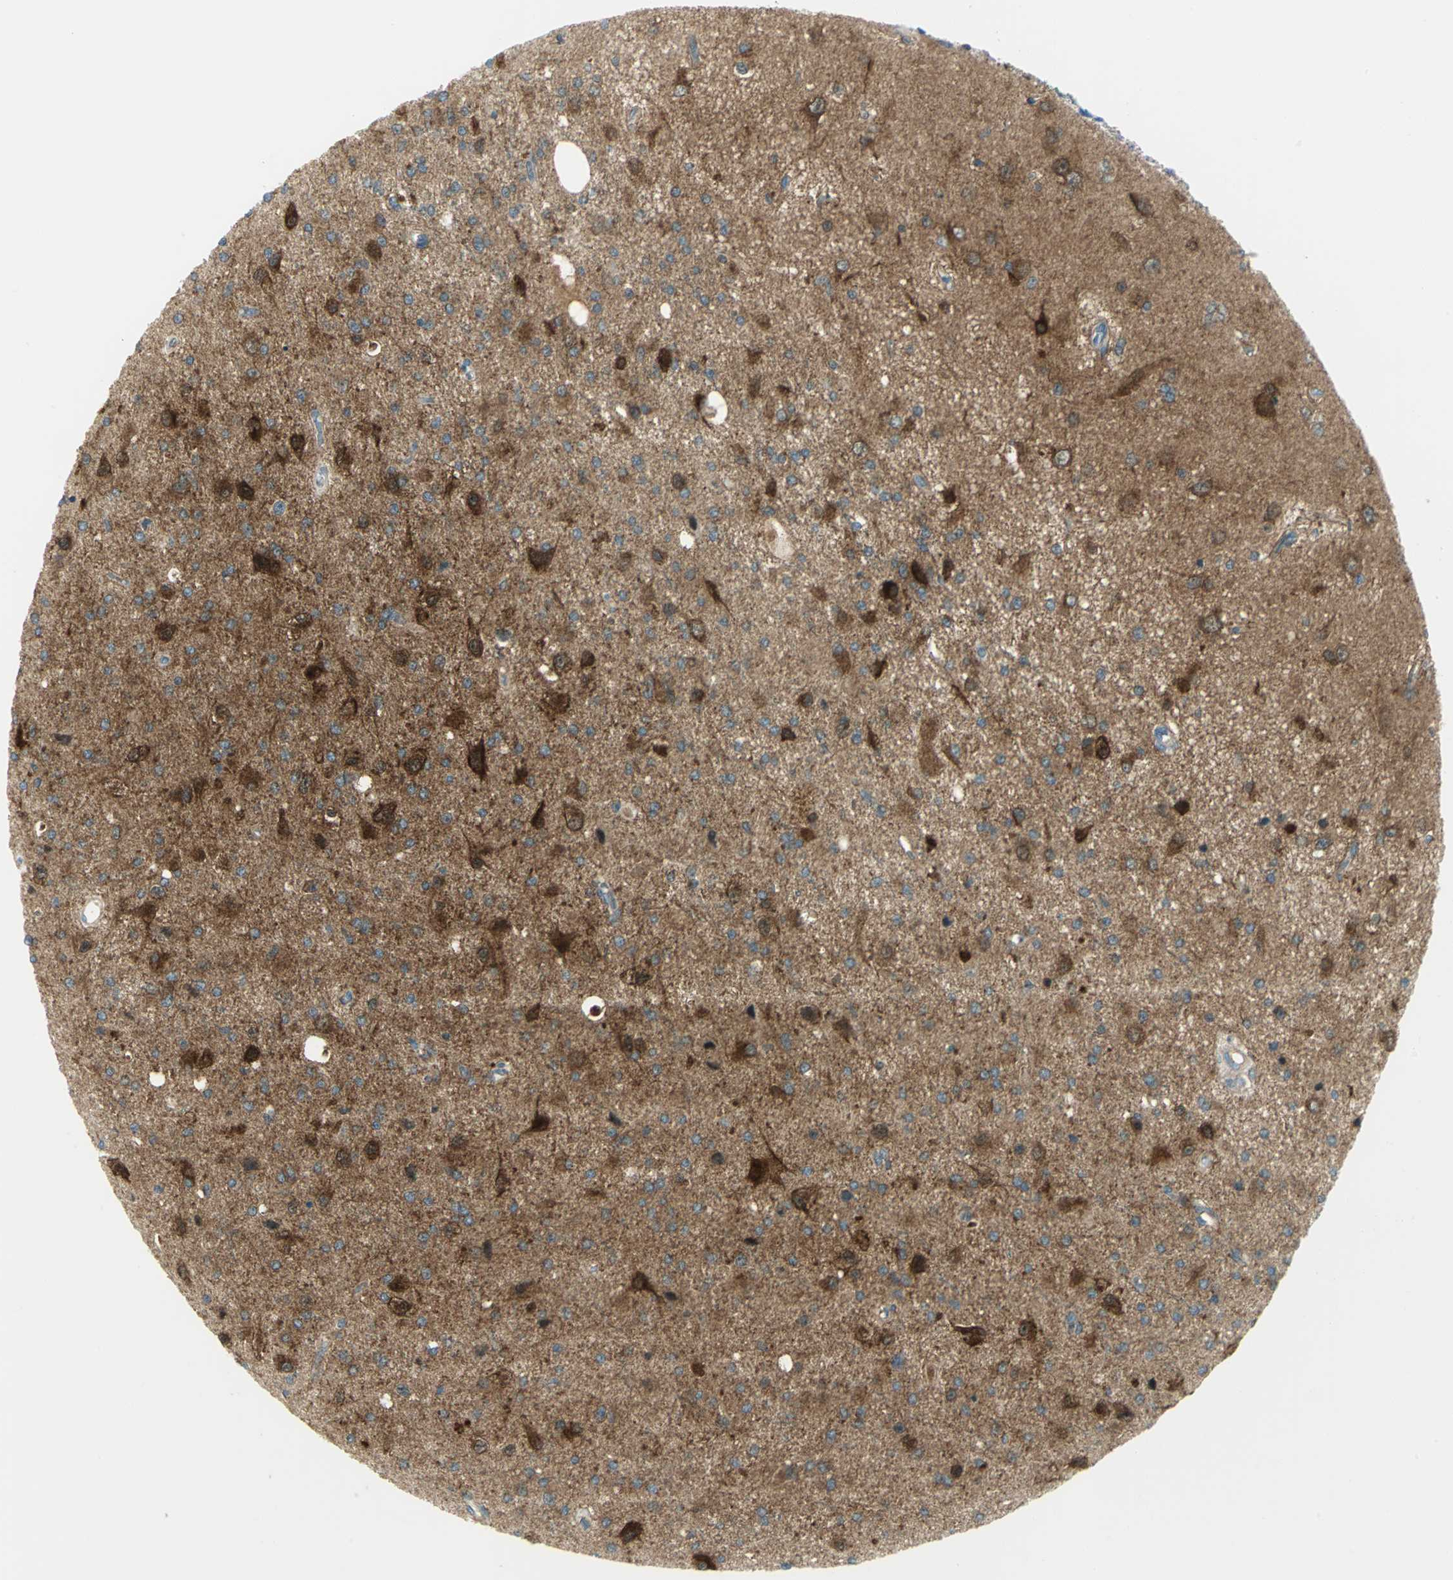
{"staining": {"intensity": "moderate", "quantity": "<25%", "location": "cytoplasmic/membranous"}, "tissue": "glioma", "cell_type": "Tumor cells", "image_type": "cancer", "snomed": [{"axis": "morphology", "description": "Glioma, malignant, Low grade"}, {"axis": "topography", "description": "Brain"}], "caption": "Tumor cells reveal moderate cytoplasmic/membranous positivity in about <25% of cells in glioma. Nuclei are stained in blue.", "gene": "ALDOA", "patient": {"sex": "male", "age": 58}}